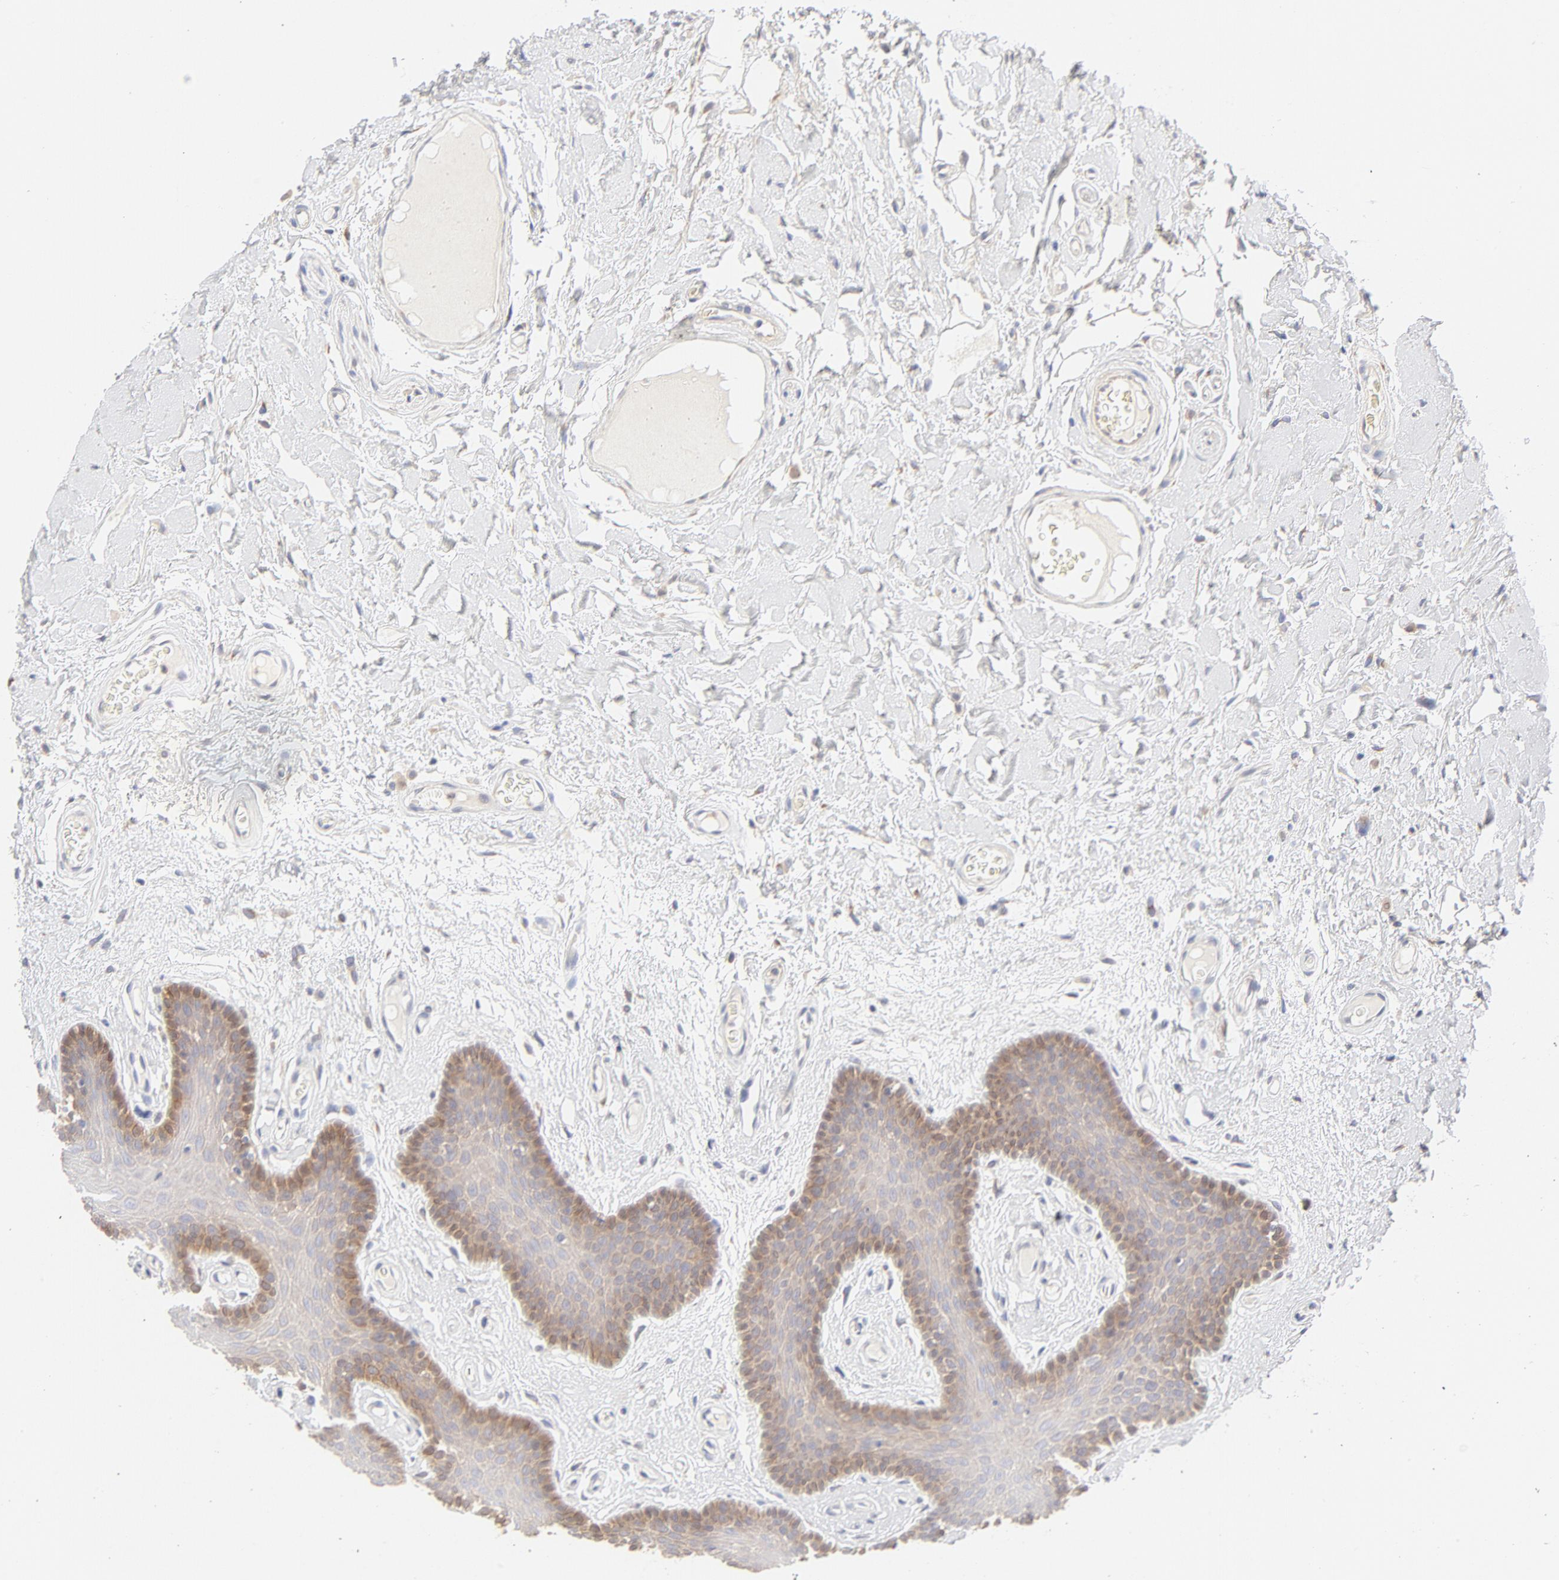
{"staining": {"intensity": "moderate", "quantity": ">75%", "location": "cytoplasmic/membranous"}, "tissue": "oral mucosa", "cell_type": "Squamous epithelial cells", "image_type": "normal", "snomed": [{"axis": "morphology", "description": "Normal tissue, NOS"}, {"axis": "morphology", "description": "Squamous cell carcinoma, NOS"}, {"axis": "topography", "description": "Skeletal muscle"}, {"axis": "topography", "description": "Oral tissue"}, {"axis": "topography", "description": "Head-Neck"}], "caption": "Immunohistochemistry histopathology image of benign oral mucosa stained for a protein (brown), which exhibits medium levels of moderate cytoplasmic/membranous staining in about >75% of squamous epithelial cells.", "gene": "RPS6KA1", "patient": {"sex": "male", "age": 71}}